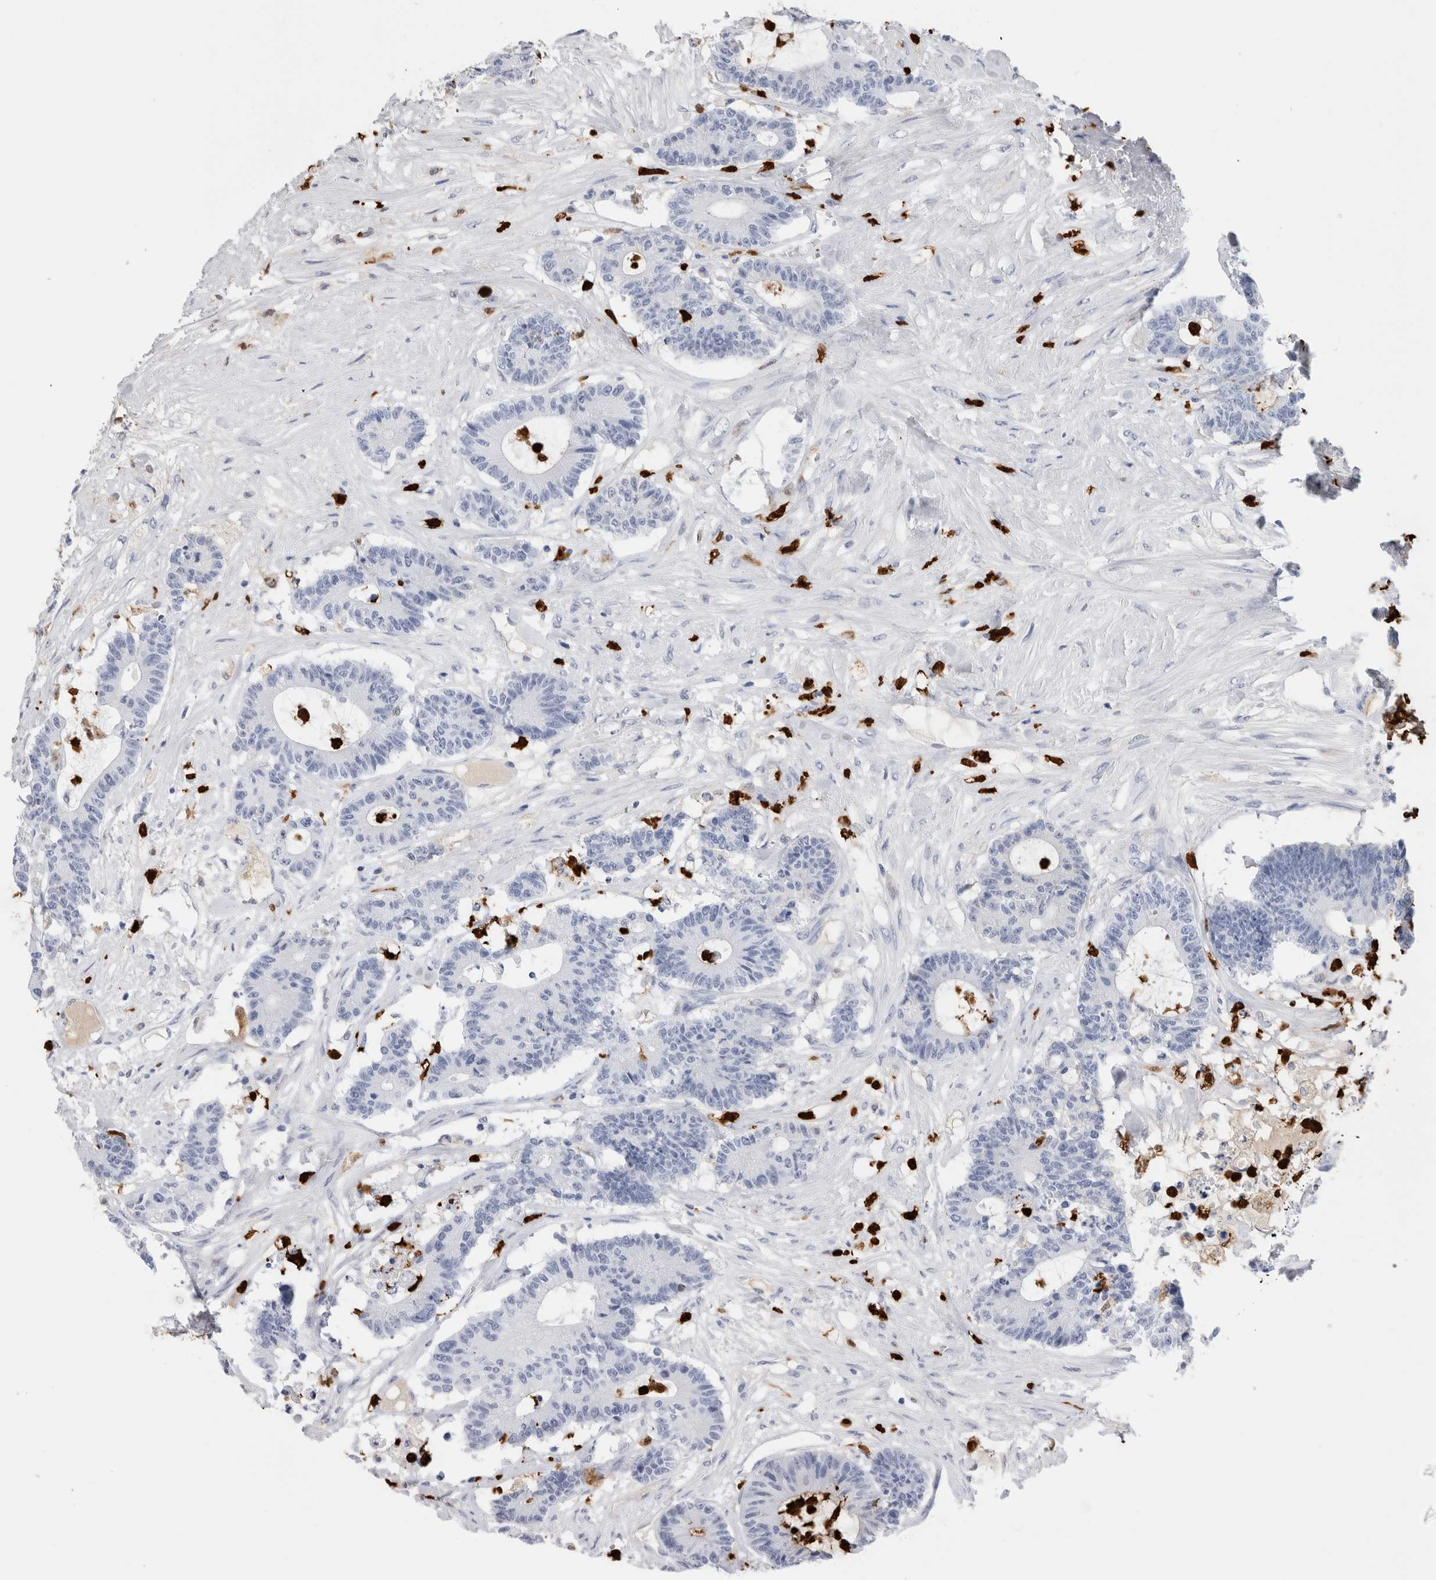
{"staining": {"intensity": "negative", "quantity": "none", "location": "none"}, "tissue": "colorectal cancer", "cell_type": "Tumor cells", "image_type": "cancer", "snomed": [{"axis": "morphology", "description": "Adenocarcinoma, NOS"}, {"axis": "topography", "description": "Colon"}], "caption": "The image shows no significant positivity in tumor cells of colorectal adenocarcinoma.", "gene": "S100A8", "patient": {"sex": "female", "age": 84}}